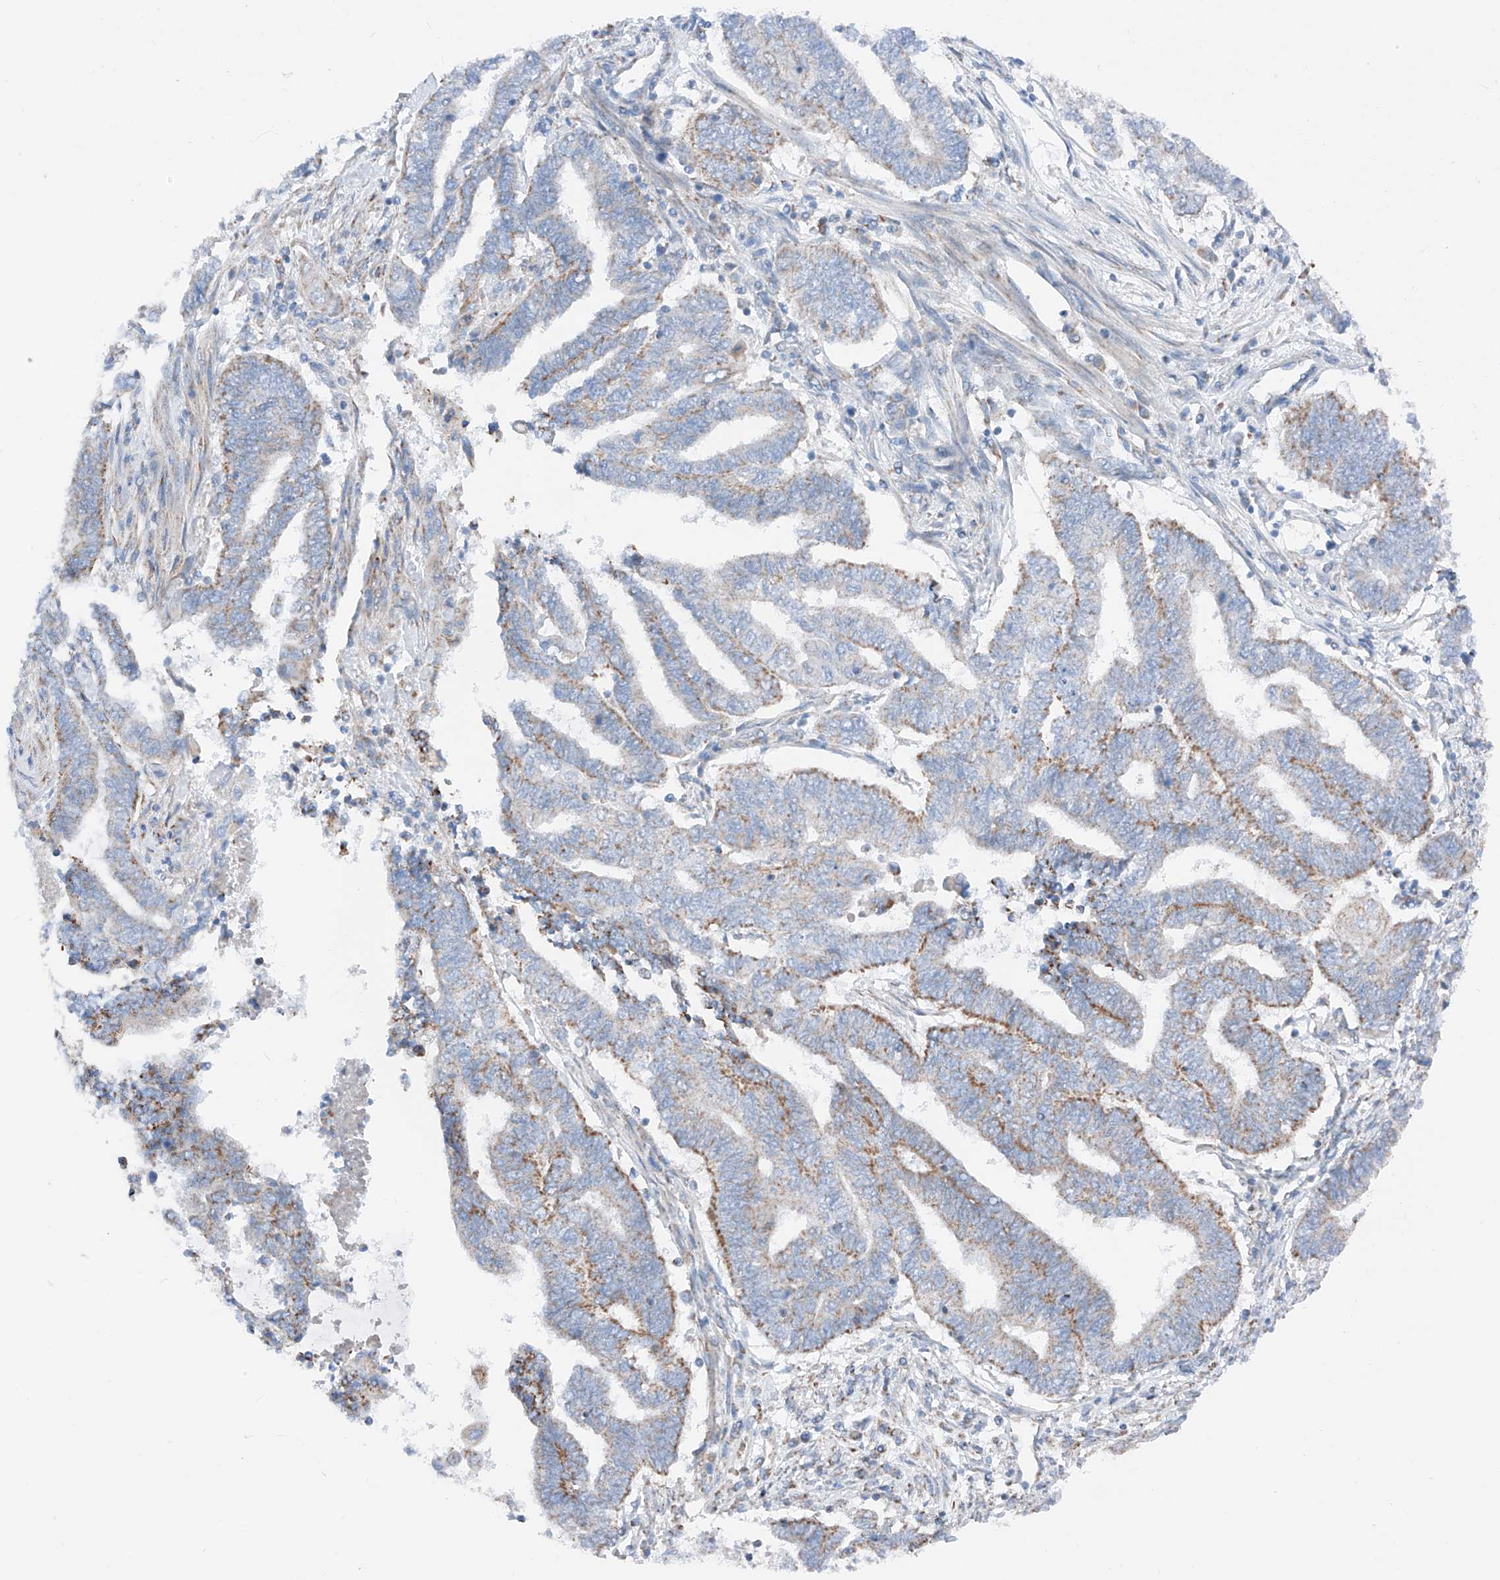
{"staining": {"intensity": "moderate", "quantity": "25%-75%", "location": "cytoplasmic/membranous"}, "tissue": "endometrial cancer", "cell_type": "Tumor cells", "image_type": "cancer", "snomed": [{"axis": "morphology", "description": "Adenocarcinoma, NOS"}, {"axis": "topography", "description": "Uterus"}, {"axis": "topography", "description": "Endometrium"}], "caption": "The immunohistochemical stain labels moderate cytoplasmic/membranous positivity in tumor cells of endometrial cancer (adenocarcinoma) tissue.", "gene": "MRAP", "patient": {"sex": "female", "age": 70}}